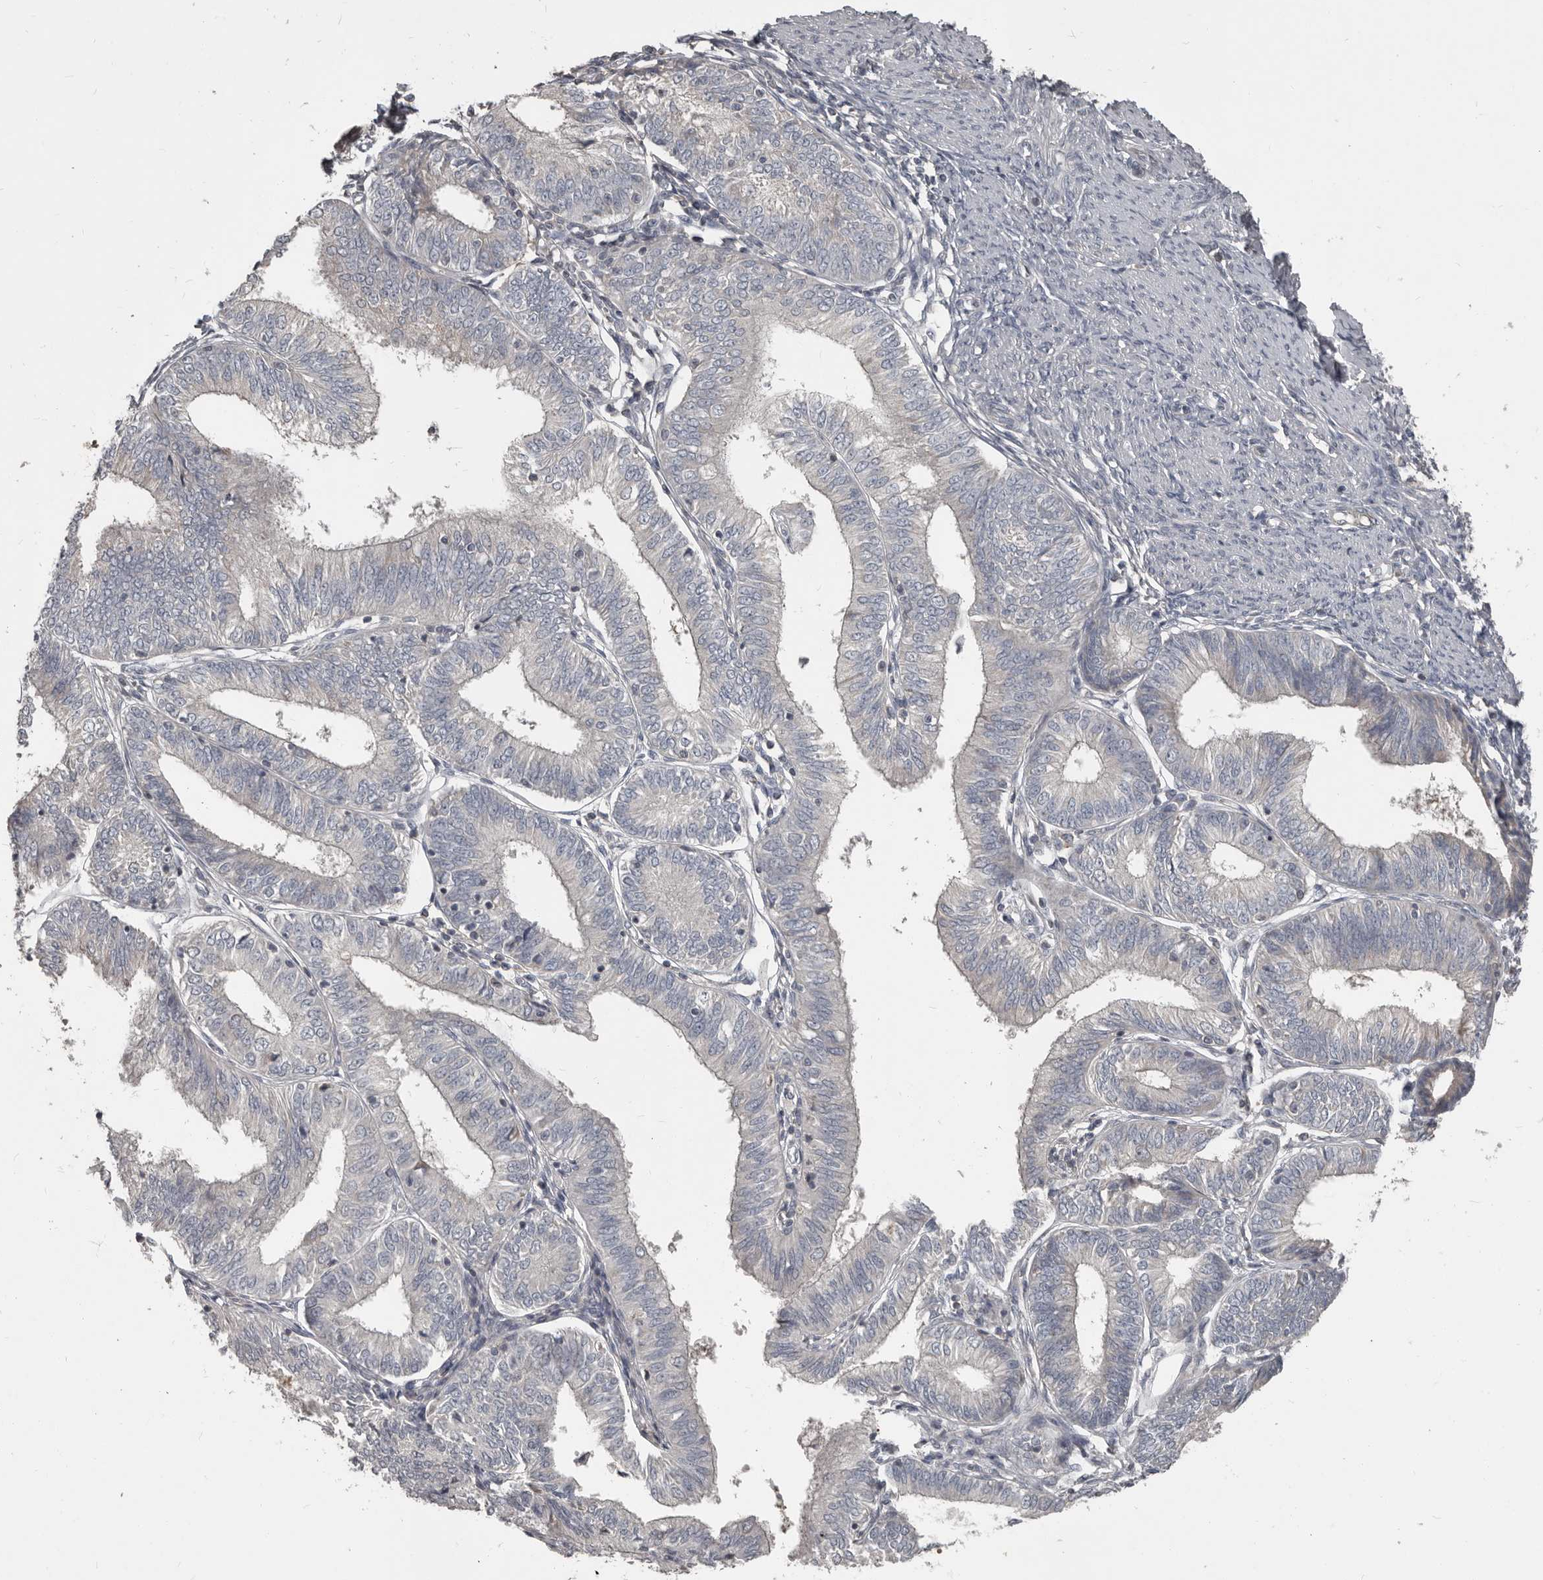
{"staining": {"intensity": "negative", "quantity": "none", "location": "none"}, "tissue": "endometrial cancer", "cell_type": "Tumor cells", "image_type": "cancer", "snomed": [{"axis": "morphology", "description": "Adenocarcinoma, NOS"}, {"axis": "topography", "description": "Endometrium"}], "caption": "Immunohistochemistry image of neoplastic tissue: human endometrial cancer (adenocarcinoma) stained with DAB (3,3'-diaminobenzidine) shows no significant protein expression in tumor cells. Brightfield microscopy of immunohistochemistry (IHC) stained with DAB (3,3'-diaminobenzidine) (brown) and hematoxylin (blue), captured at high magnification.", "gene": "CA6", "patient": {"sex": "female", "age": 51}}